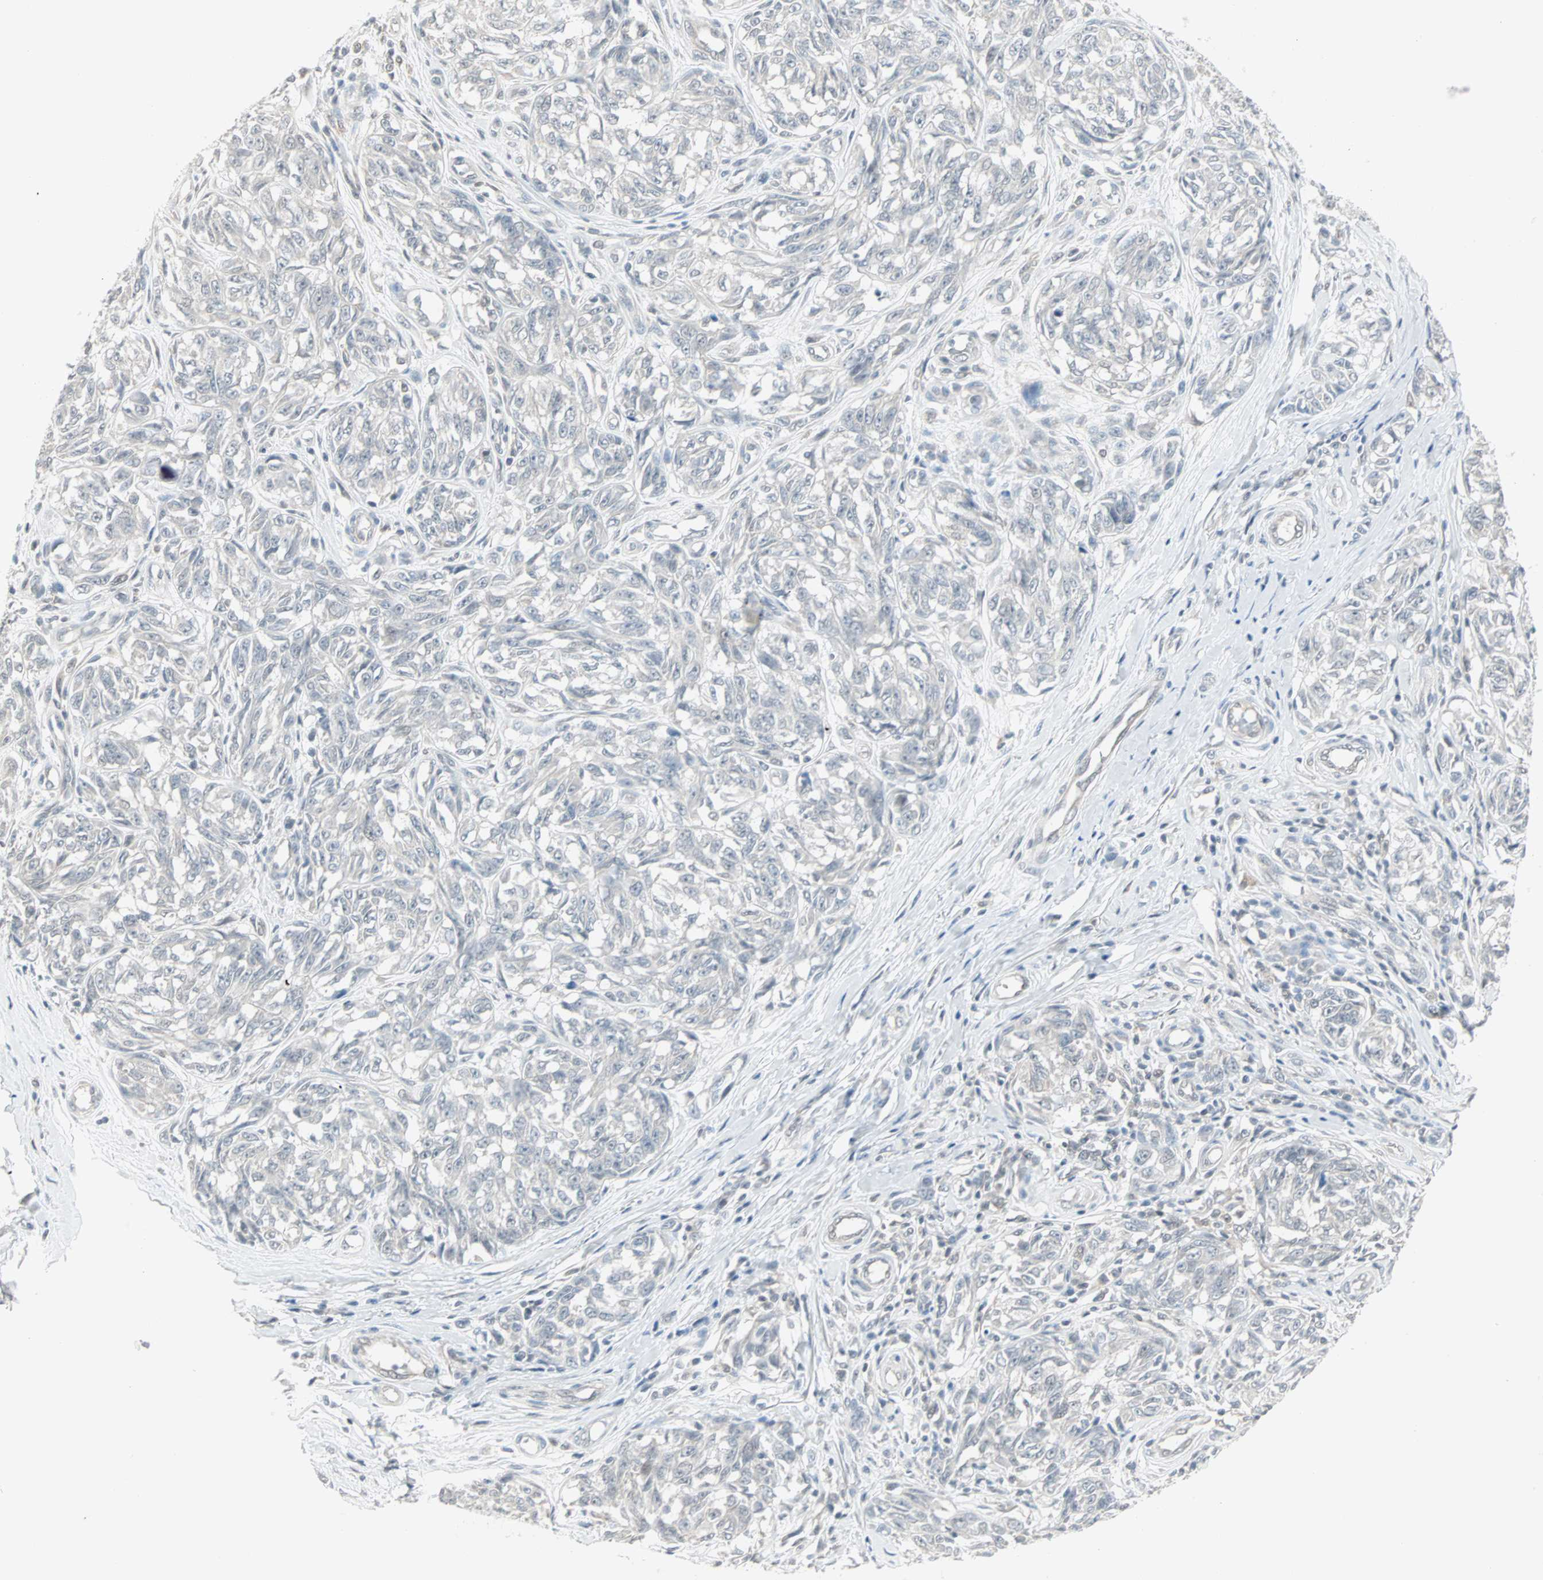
{"staining": {"intensity": "negative", "quantity": "none", "location": "none"}, "tissue": "melanoma", "cell_type": "Tumor cells", "image_type": "cancer", "snomed": [{"axis": "morphology", "description": "Malignant melanoma, NOS"}, {"axis": "topography", "description": "Skin"}], "caption": "High power microscopy micrograph of an immunohistochemistry (IHC) micrograph of malignant melanoma, revealing no significant expression in tumor cells.", "gene": "PTPA", "patient": {"sex": "female", "age": 64}}